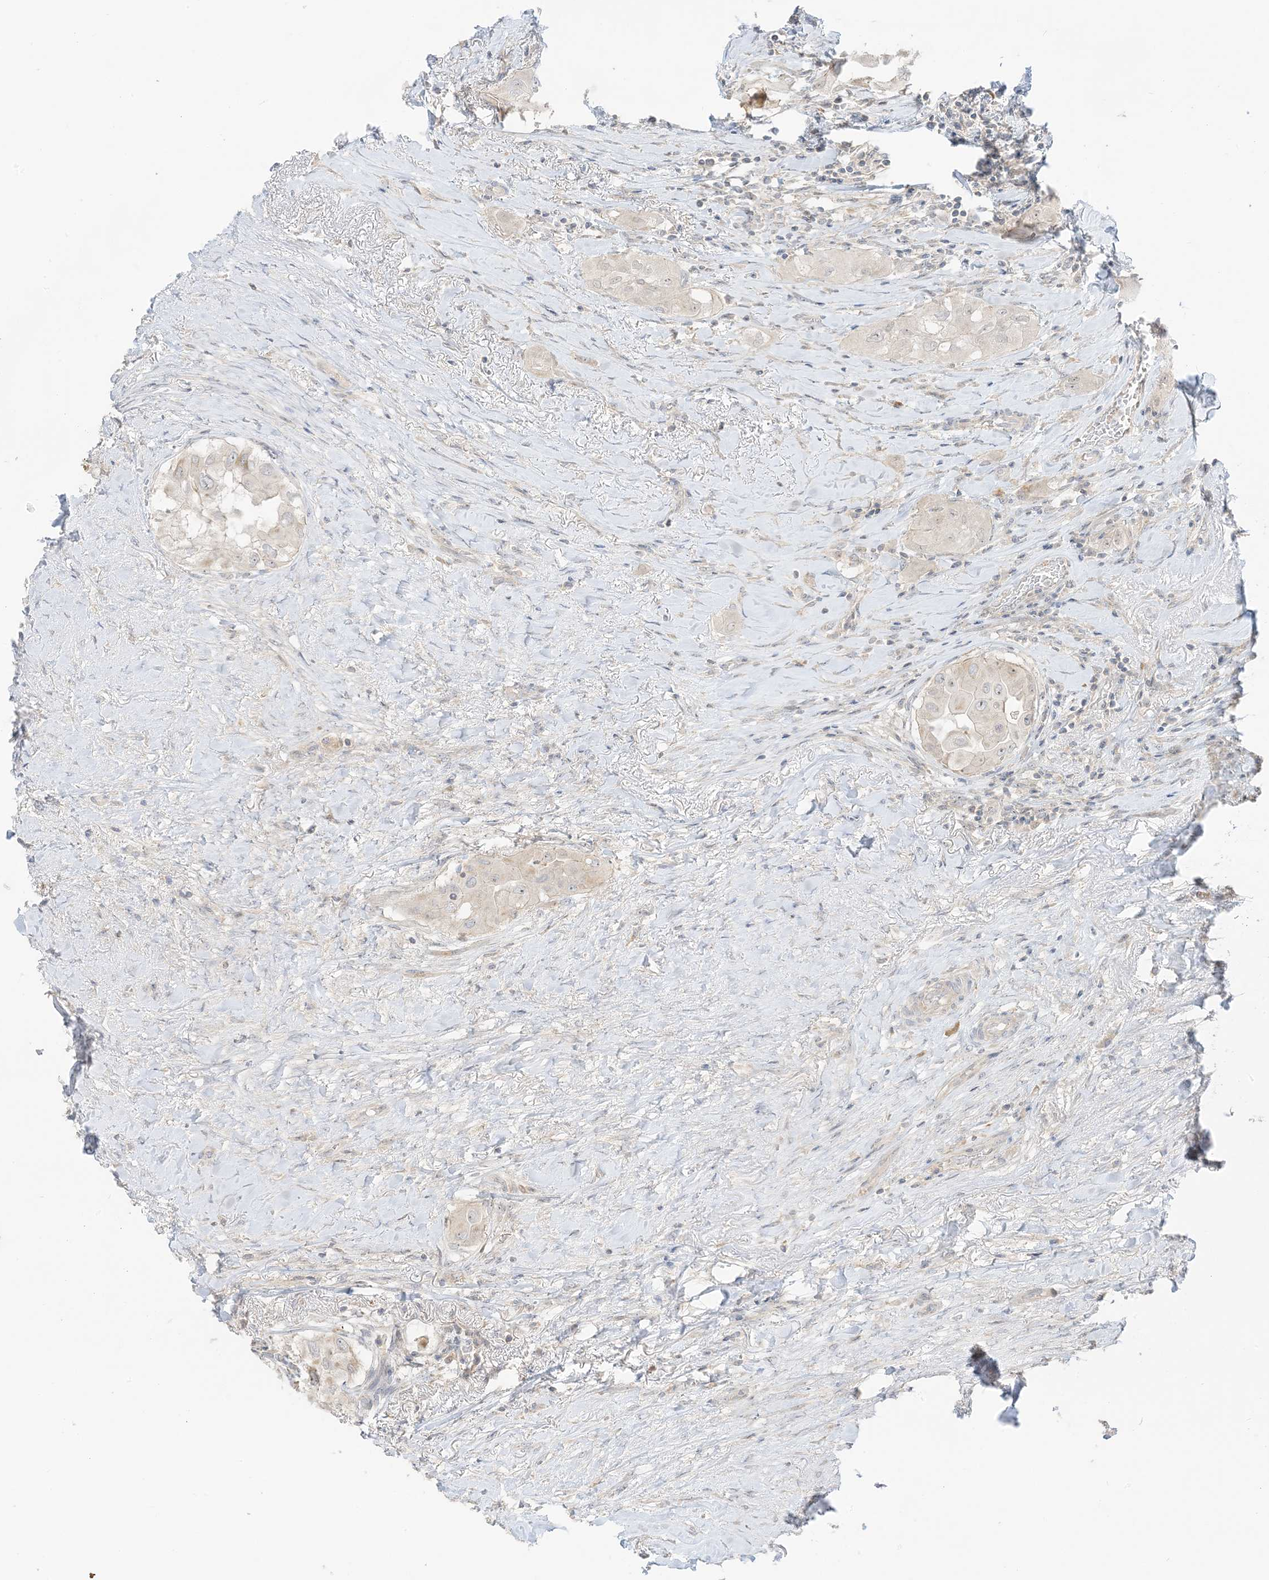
{"staining": {"intensity": "negative", "quantity": "none", "location": "none"}, "tissue": "thyroid cancer", "cell_type": "Tumor cells", "image_type": "cancer", "snomed": [{"axis": "morphology", "description": "Papillary adenocarcinoma, NOS"}, {"axis": "topography", "description": "Thyroid gland"}], "caption": "Tumor cells show no significant protein expression in papillary adenocarcinoma (thyroid).", "gene": "ETAA1", "patient": {"sex": "female", "age": 59}}